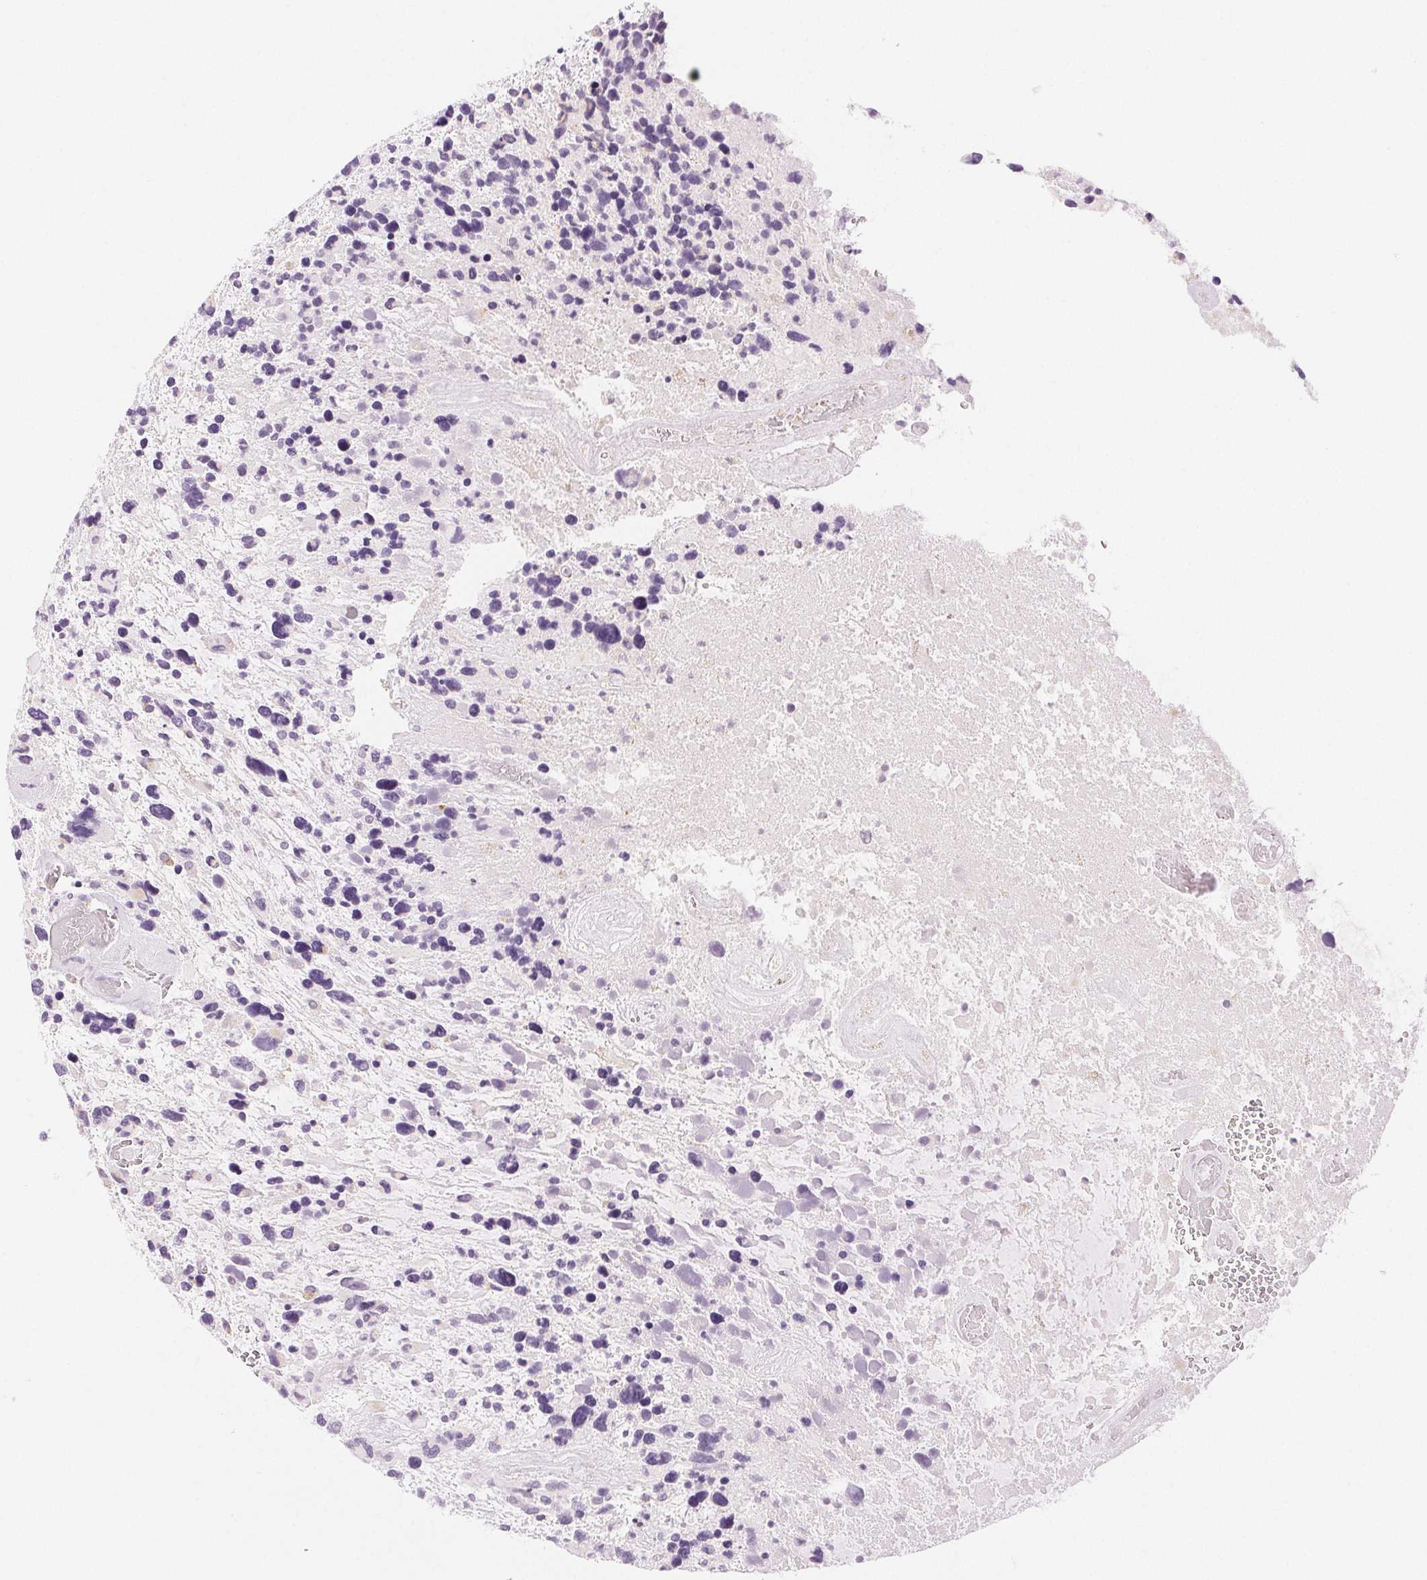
{"staining": {"intensity": "negative", "quantity": "none", "location": "none"}, "tissue": "glioma", "cell_type": "Tumor cells", "image_type": "cancer", "snomed": [{"axis": "morphology", "description": "Glioma, malignant, High grade"}, {"axis": "topography", "description": "Brain"}], "caption": "This is a histopathology image of IHC staining of malignant glioma (high-grade), which shows no staining in tumor cells.", "gene": "SLC5A2", "patient": {"sex": "male", "age": 49}}